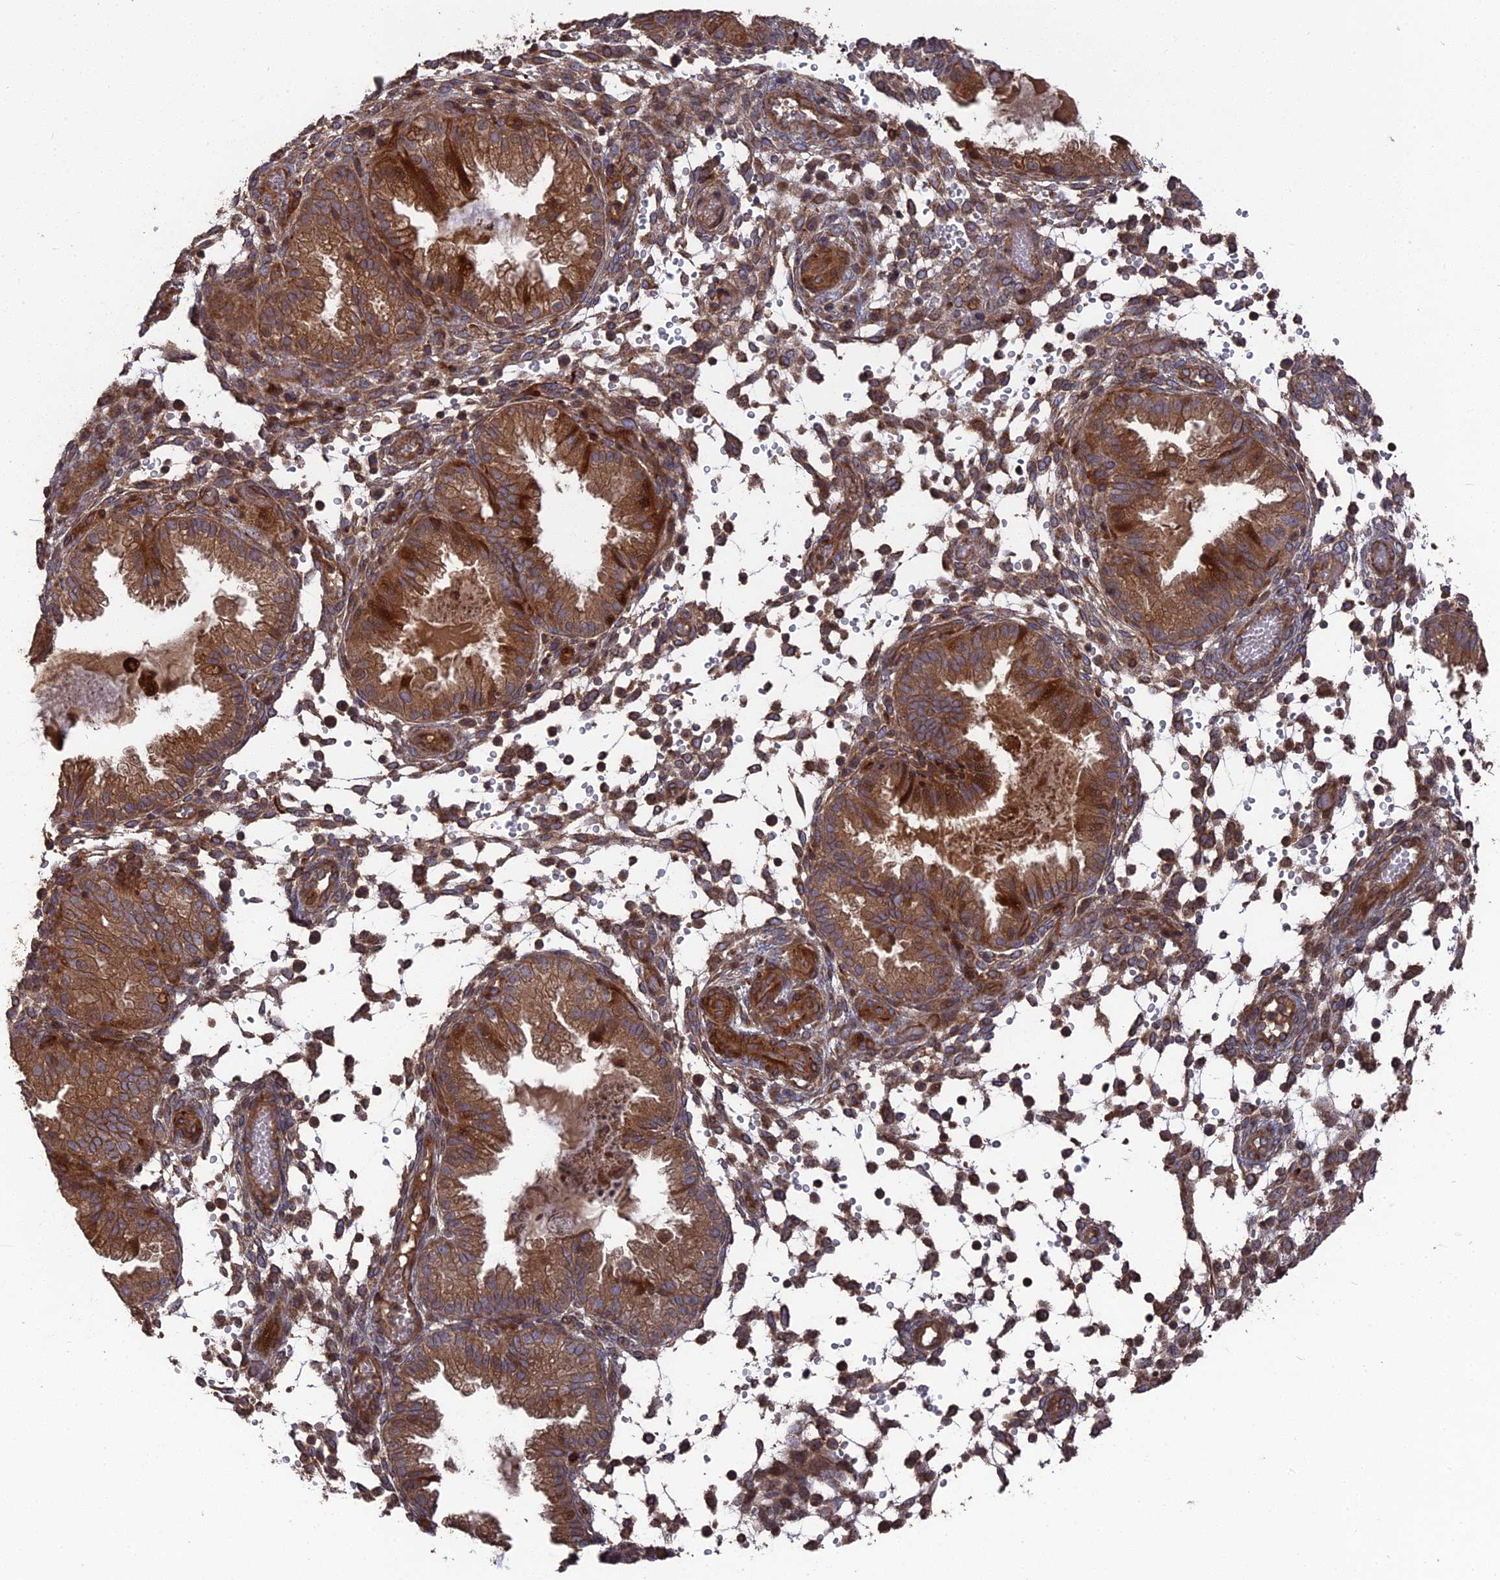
{"staining": {"intensity": "moderate", "quantity": ">75%", "location": "cytoplasmic/membranous"}, "tissue": "endometrium", "cell_type": "Cells in endometrial stroma", "image_type": "normal", "snomed": [{"axis": "morphology", "description": "Normal tissue, NOS"}, {"axis": "topography", "description": "Endometrium"}], "caption": "Human endometrium stained with a brown dye demonstrates moderate cytoplasmic/membranous positive staining in approximately >75% of cells in endometrial stroma.", "gene": "DEF8", "patient": {"sex": "female", "age": 33}}